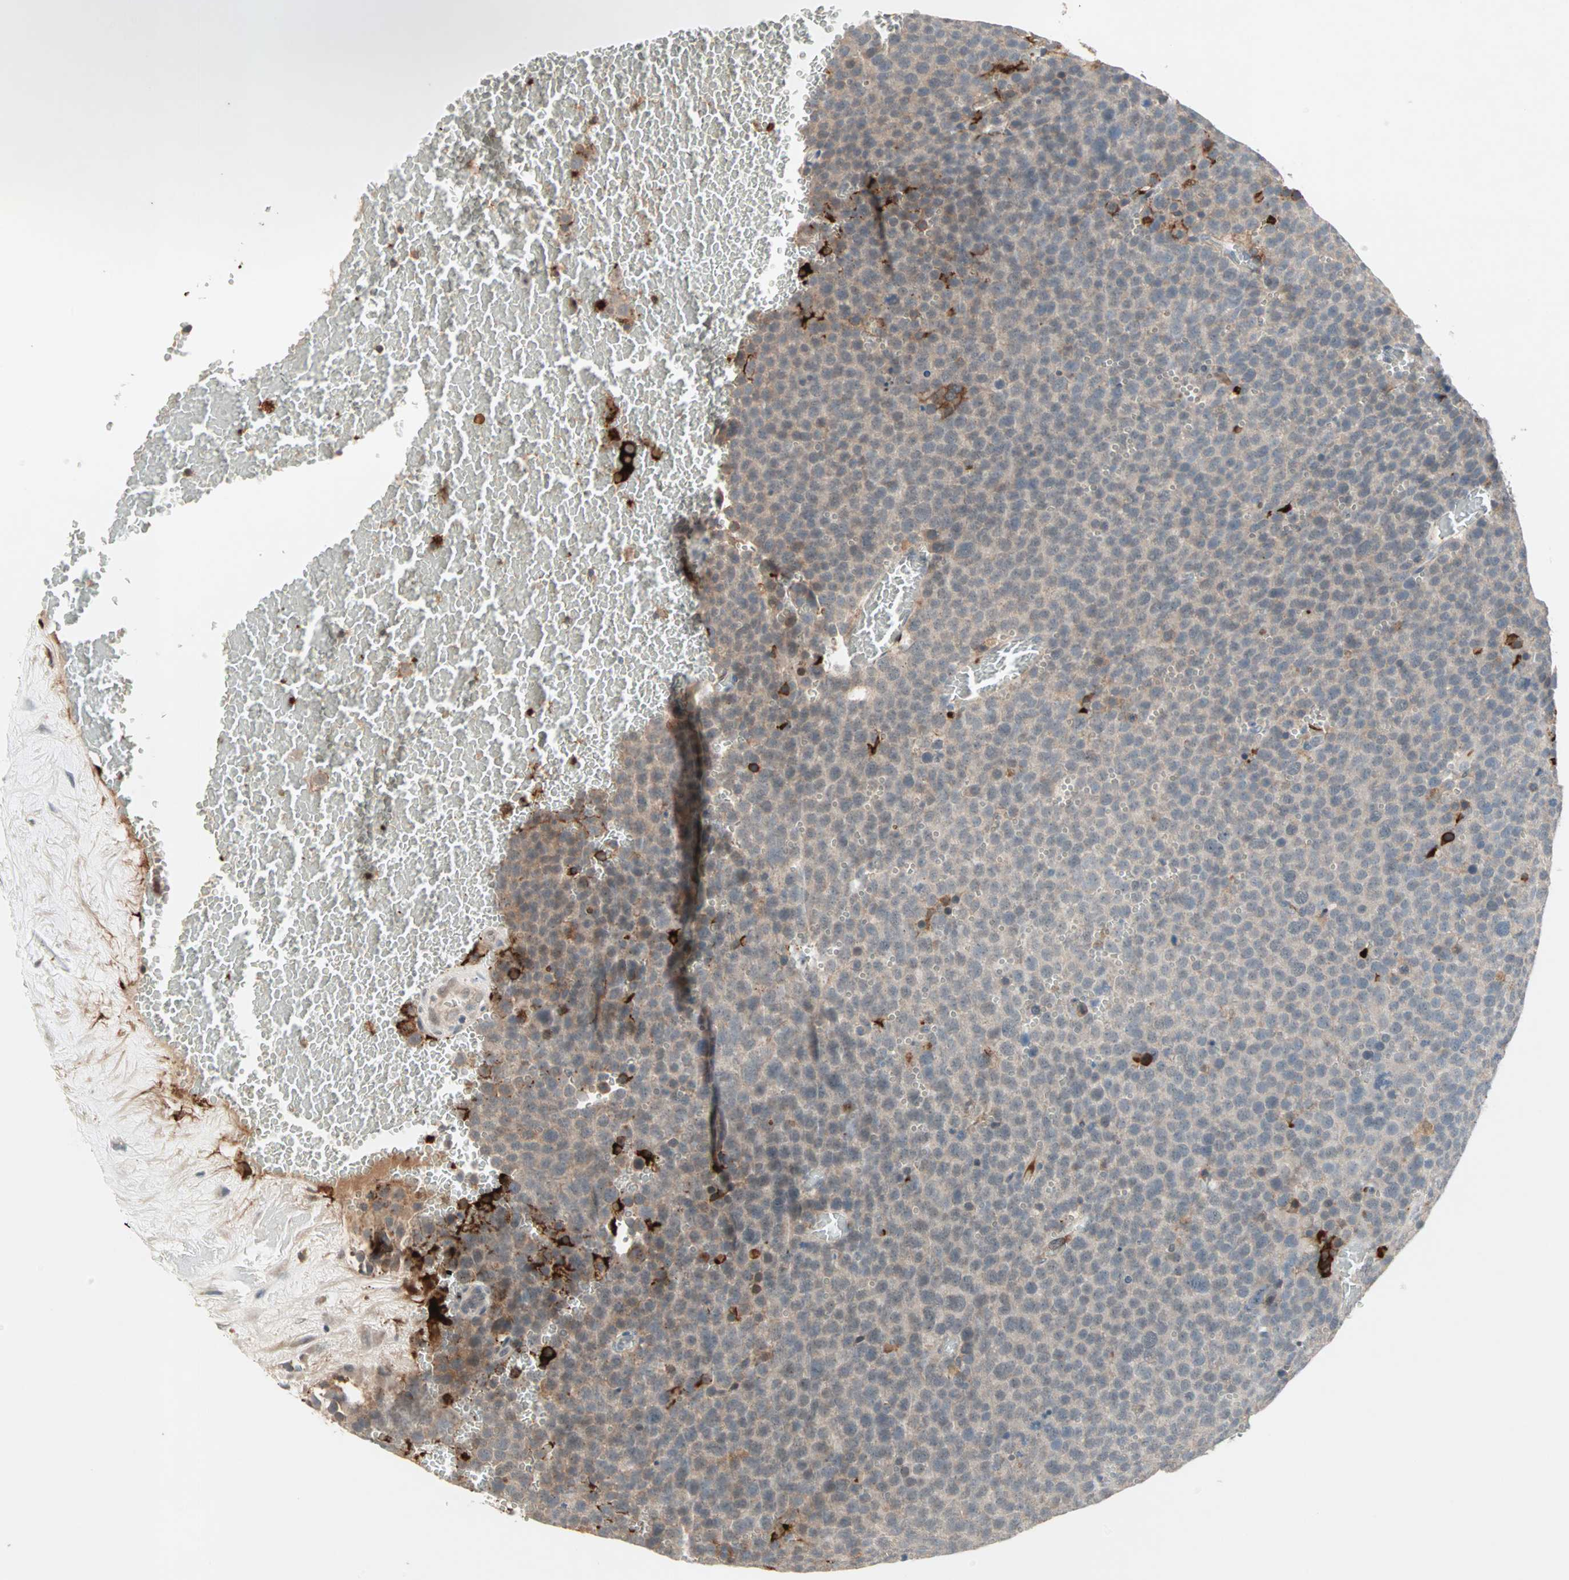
{"staining": {"intensity": "weak", "quantity": ">75%", "location": "cytoplasmic/membranous"}, "tissue": "testis cancer", "cell_type": "Tumor cells", "image_type": "cancer", "snomed": [{"axis": "morphology", "description": "Seminoma, NOS"}, {"axis": "topography", "description": "Testis"}], "caption": "Tumor cells show low levels of weak cytoplasmic/membranous expression in about >75% of cells in testis cancer.", "gene": "PROS1", "patient": {"sex": "male", "age": 71}}